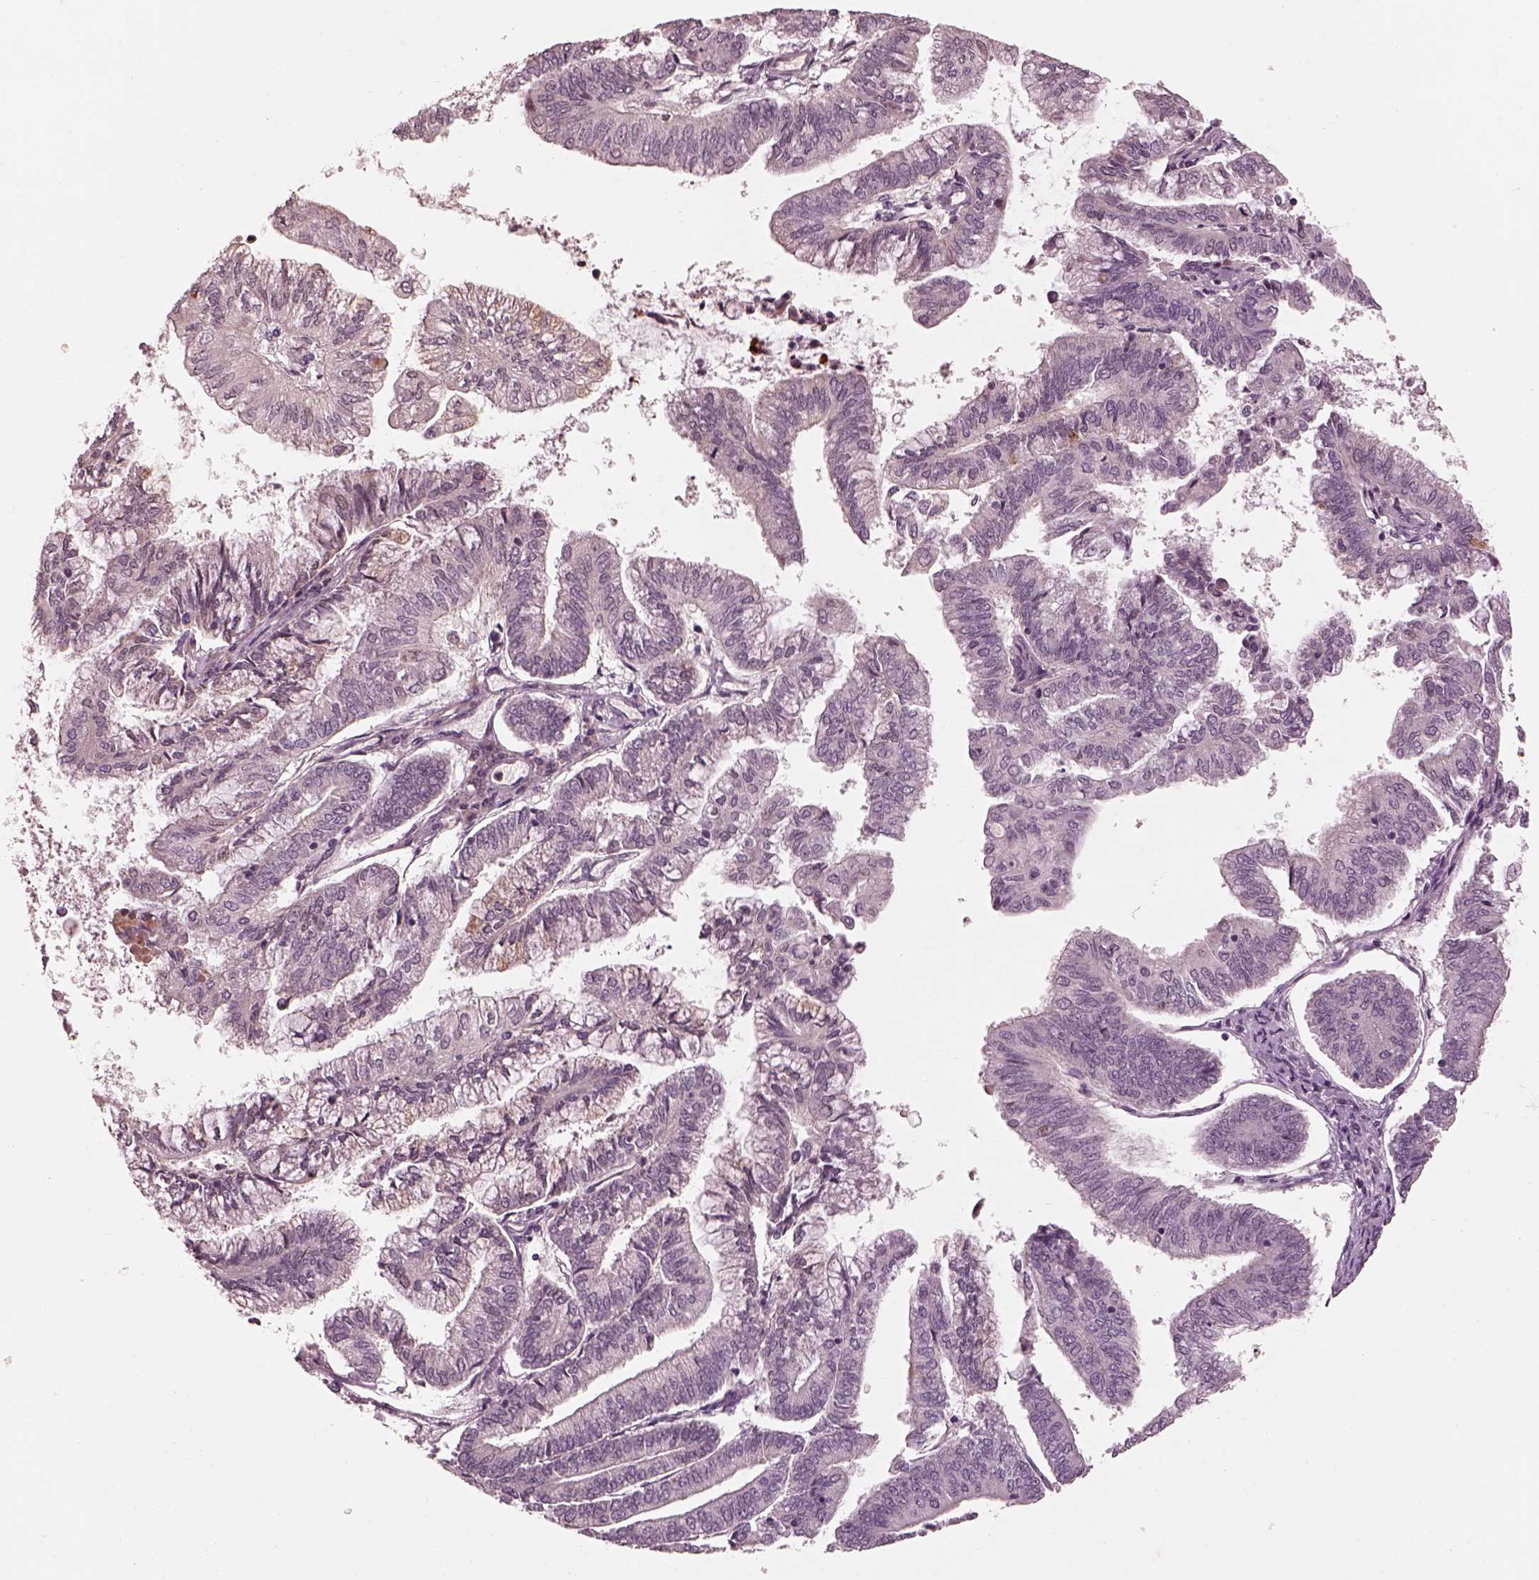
{"staining": {"intensity": "negative", "quantity": "none", "location": "none"}, "tissue": "endometrial cancer", "cell_type": "Tumor cells", "image_type": "cancer", "snomed": [{"axis": "morphology", "description": "Adenocarcinoma, NOS"}, {"axis": "topography", "description": "Endometrium"}], "caption": "Immunohistochemical staining of human endometrial cancer exhibits no significant staining in tumor cells.", "gene": "KCNA2", "patient": {"sex": "female", "age": 55}}